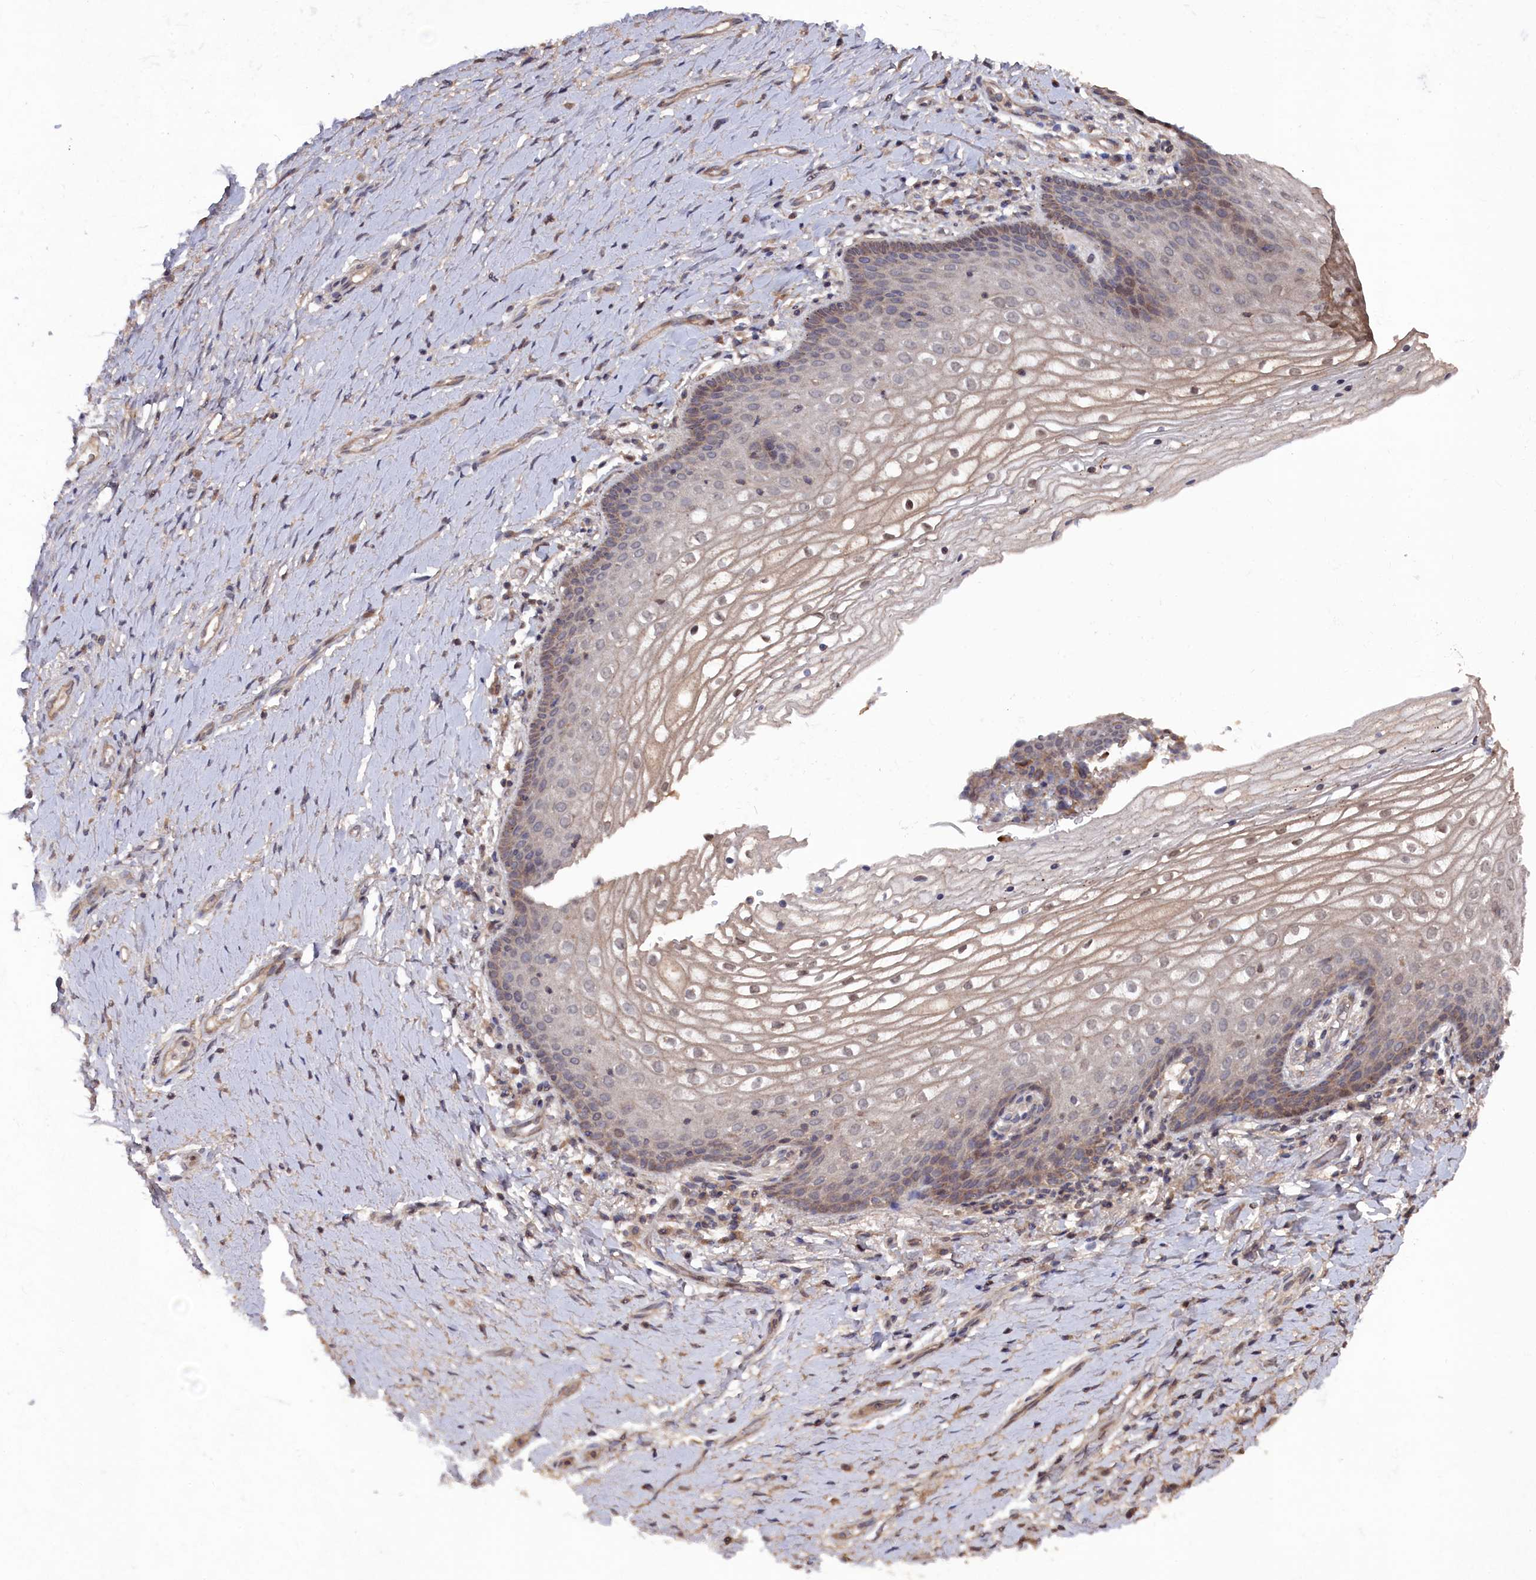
{"staining": {"intensity": "moderate", "quantity": "25%-75%", "location": "cytoplasmic/membranous,nuclear"}, "tissue": "vagina", "cell_type": "Squamous epithelial cells", "image_type": "normal", "snomed": [{"axis": "morphology", "description": "Normal tissue, NOS"}, {"axis": "topography", "description": "Vagina"}], "caption": "Moderate cytoplasmic/membranous,nuclear expression for a protein is appreciated in about 25%-75% of squamous epithelial cells of normal vagina using immunohistochemistry (IHC).", "gene": "TMC5", "patient": {"sex": "female", "age": 60}}